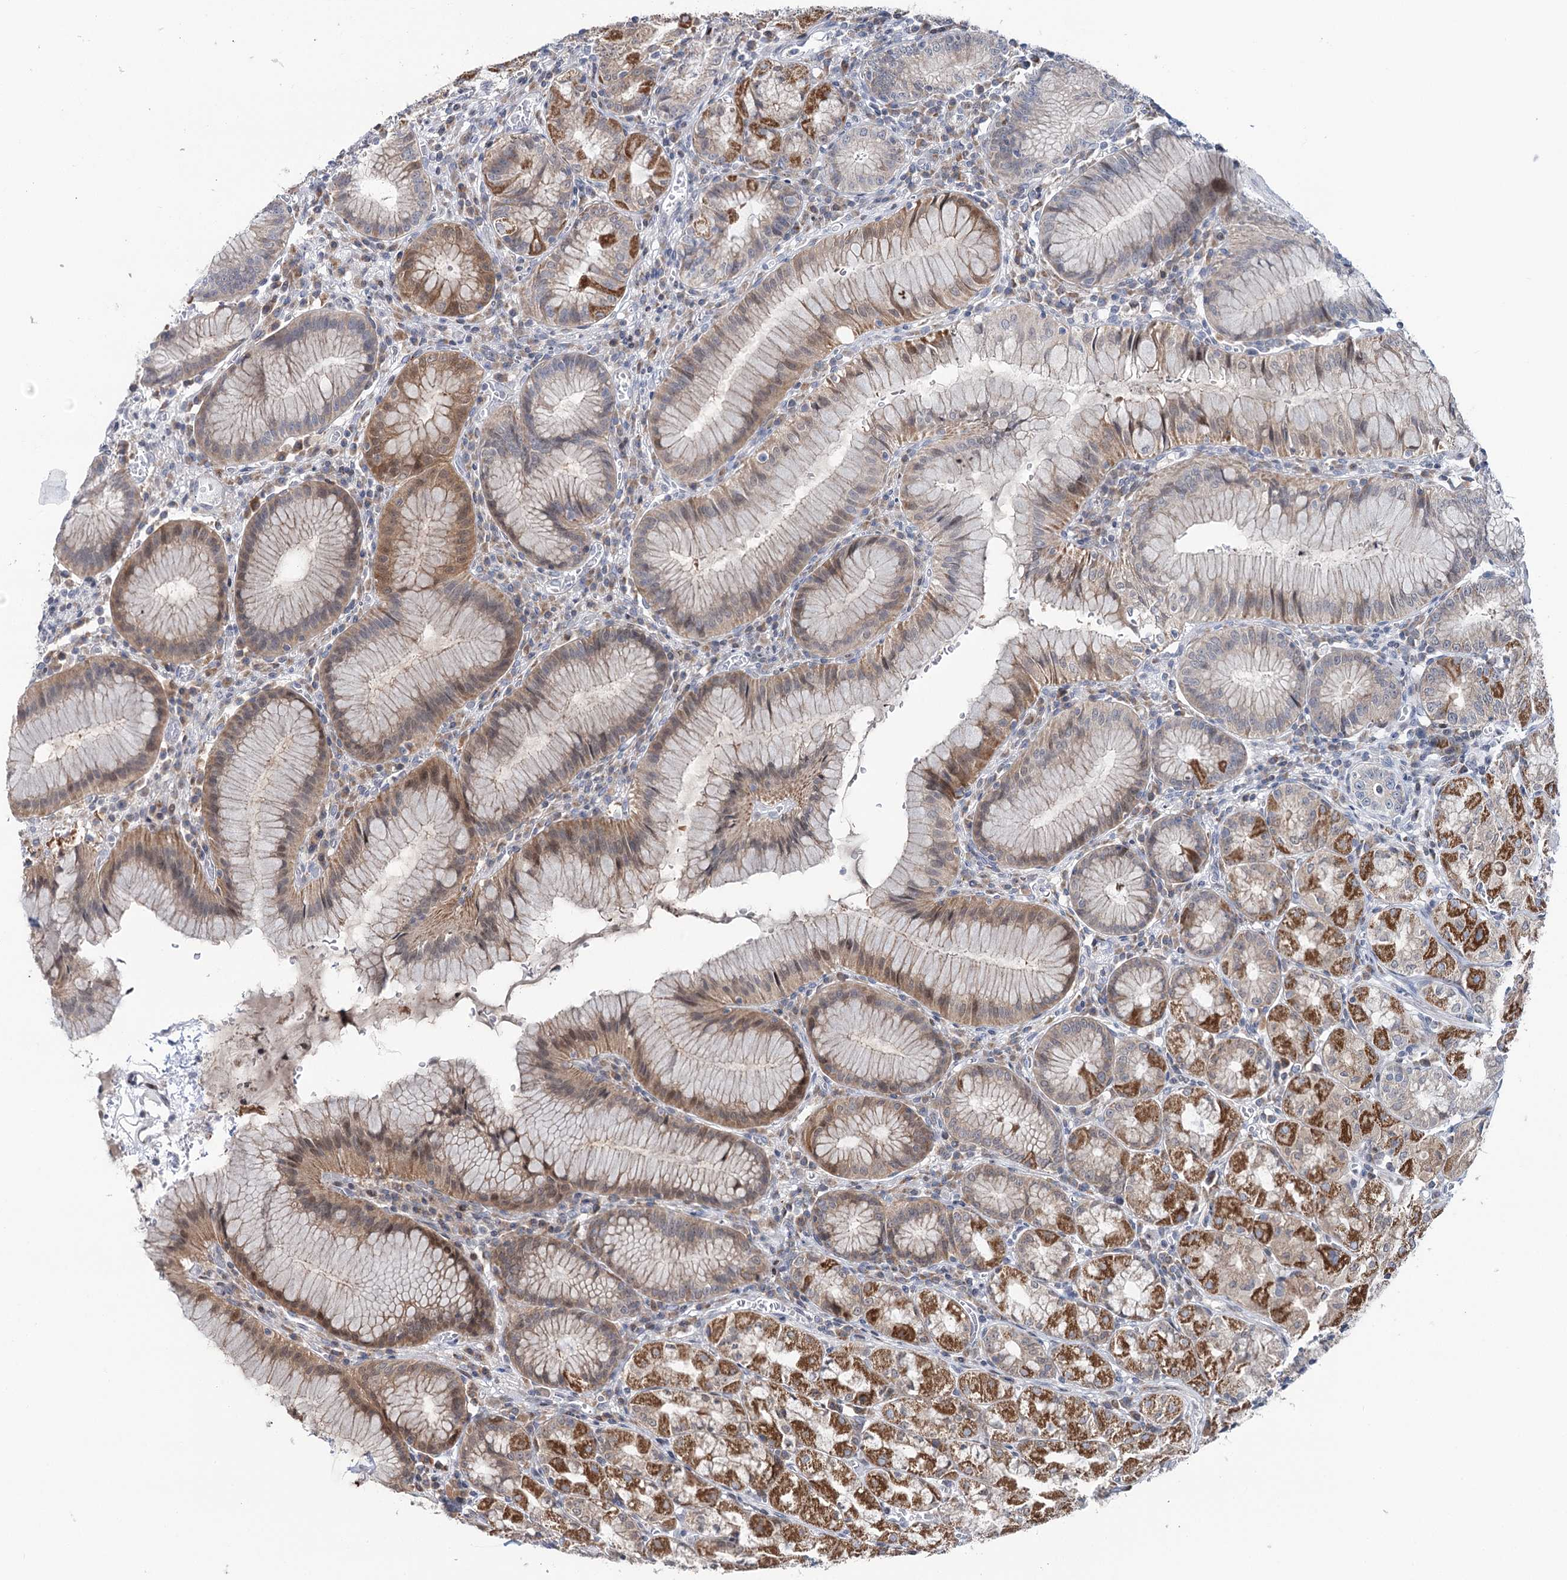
{"staining": {"intensity": "moderate", "quantity": ">75%", "location": "cytoplasmic/membranous"}, "tissue": "stomach", "cell_type": "Glandular cells", "image_type": "normal", "snomed": [{"axis": "morphology", "description": "Normal tissue, NOS"}, {"axis": "topography", "description": "Stomach"}], "caption": "A micrograph of human stomach stained for a protein demonstrates moderate cytoplasmic/membranous brown staining in glandular cells.", "gene": "PTGR1", "patient": {"sex": "male", "age": 55}}